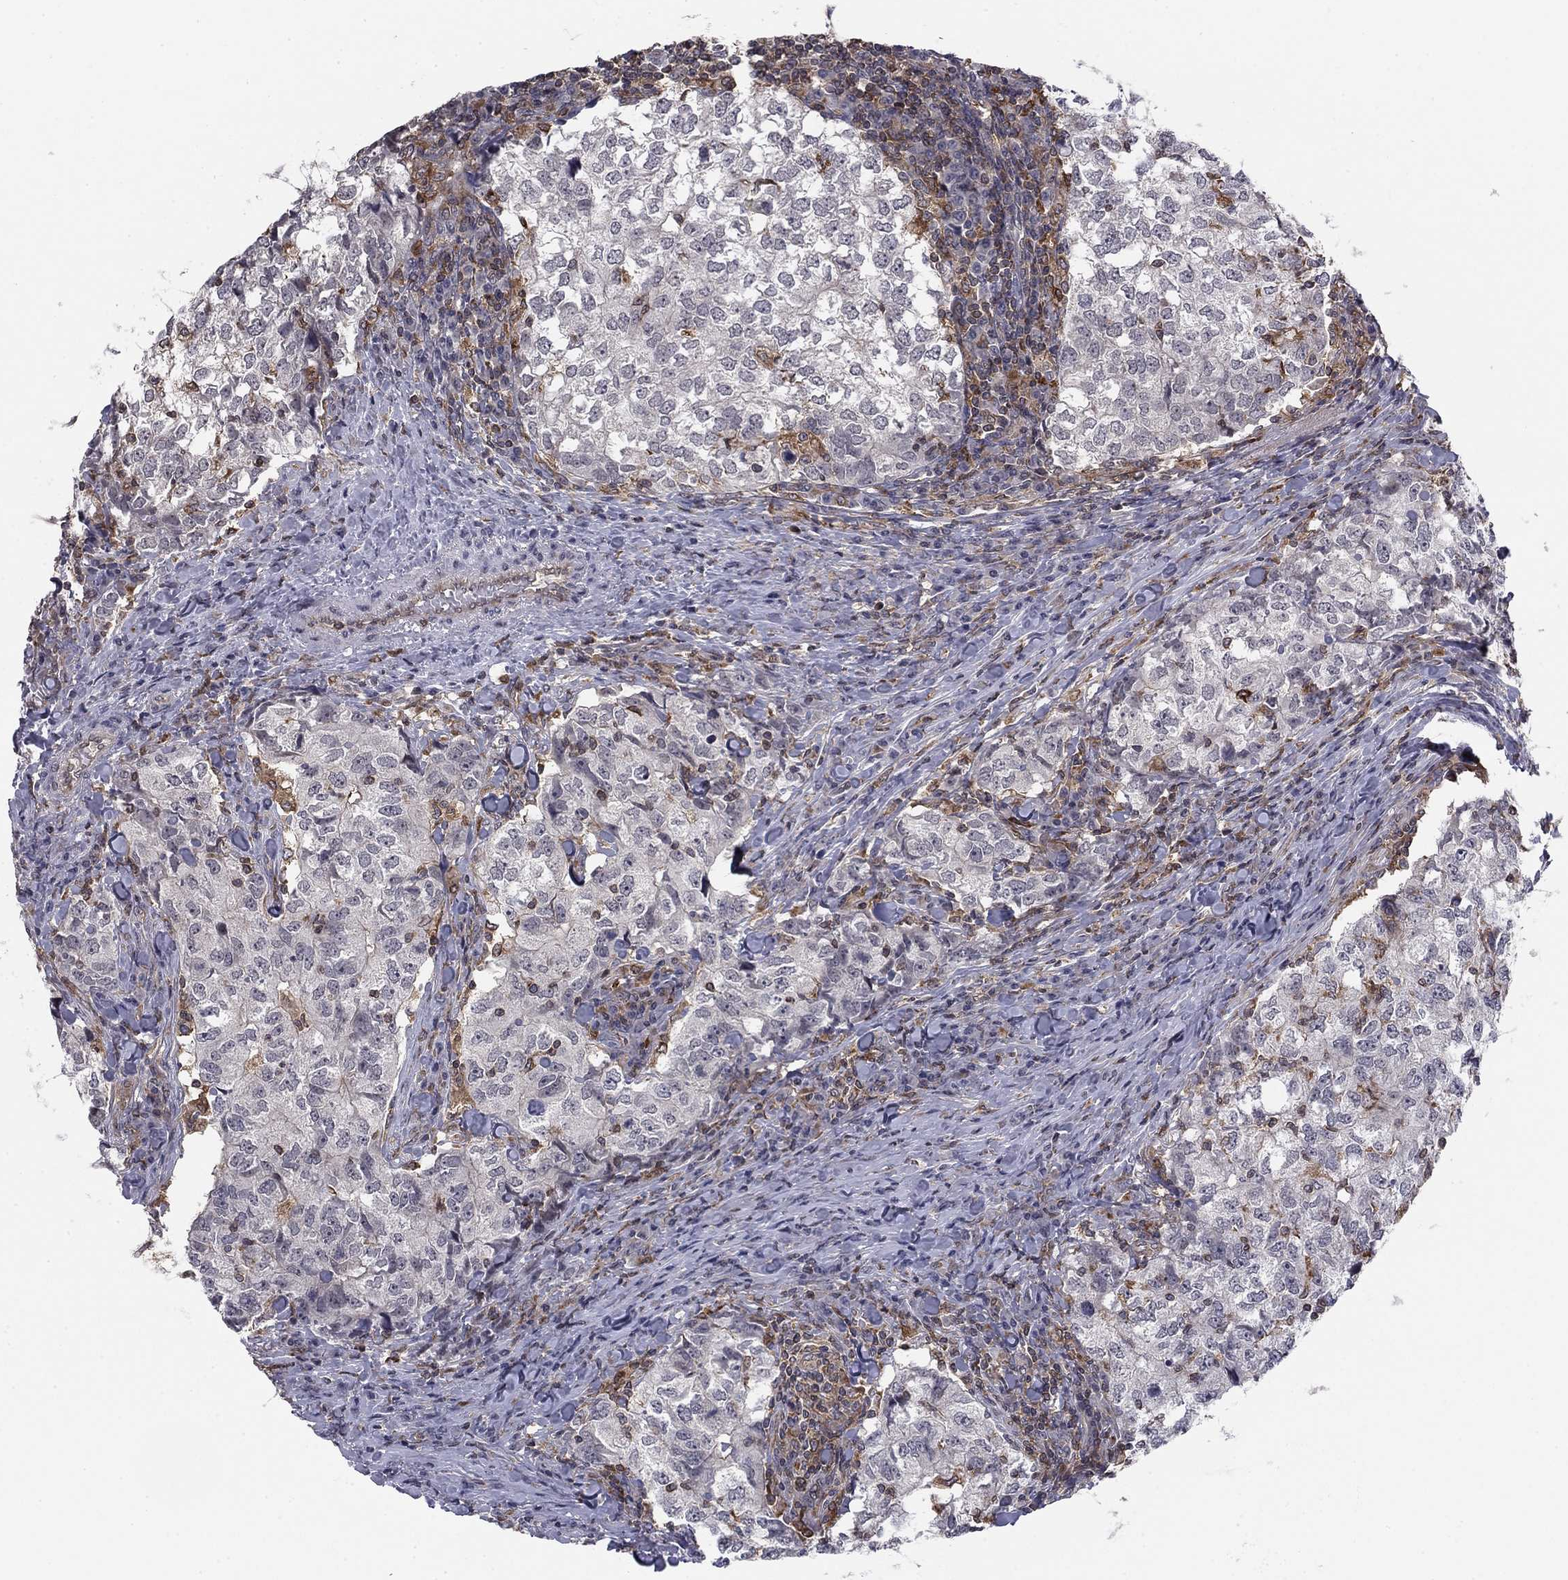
{"staining": {"intensity": "negative", "quantity": "none", "location": "none"}, "tissue": "breast cancer", "cell_type": "Tumor cells", "image_type": "cancer", "snomed": [{"axis": "morphology", "description": "Duct carcinoma"}, {"axis": "topography", "description": "Breast"}], "caption": "Immunohistochemical staining of breast cancer (invasive ductal carcinoma) shows no significant expression in tumor cells.", "gene": "PLCB2", "patient": {"sex": "female", "age": 30}}